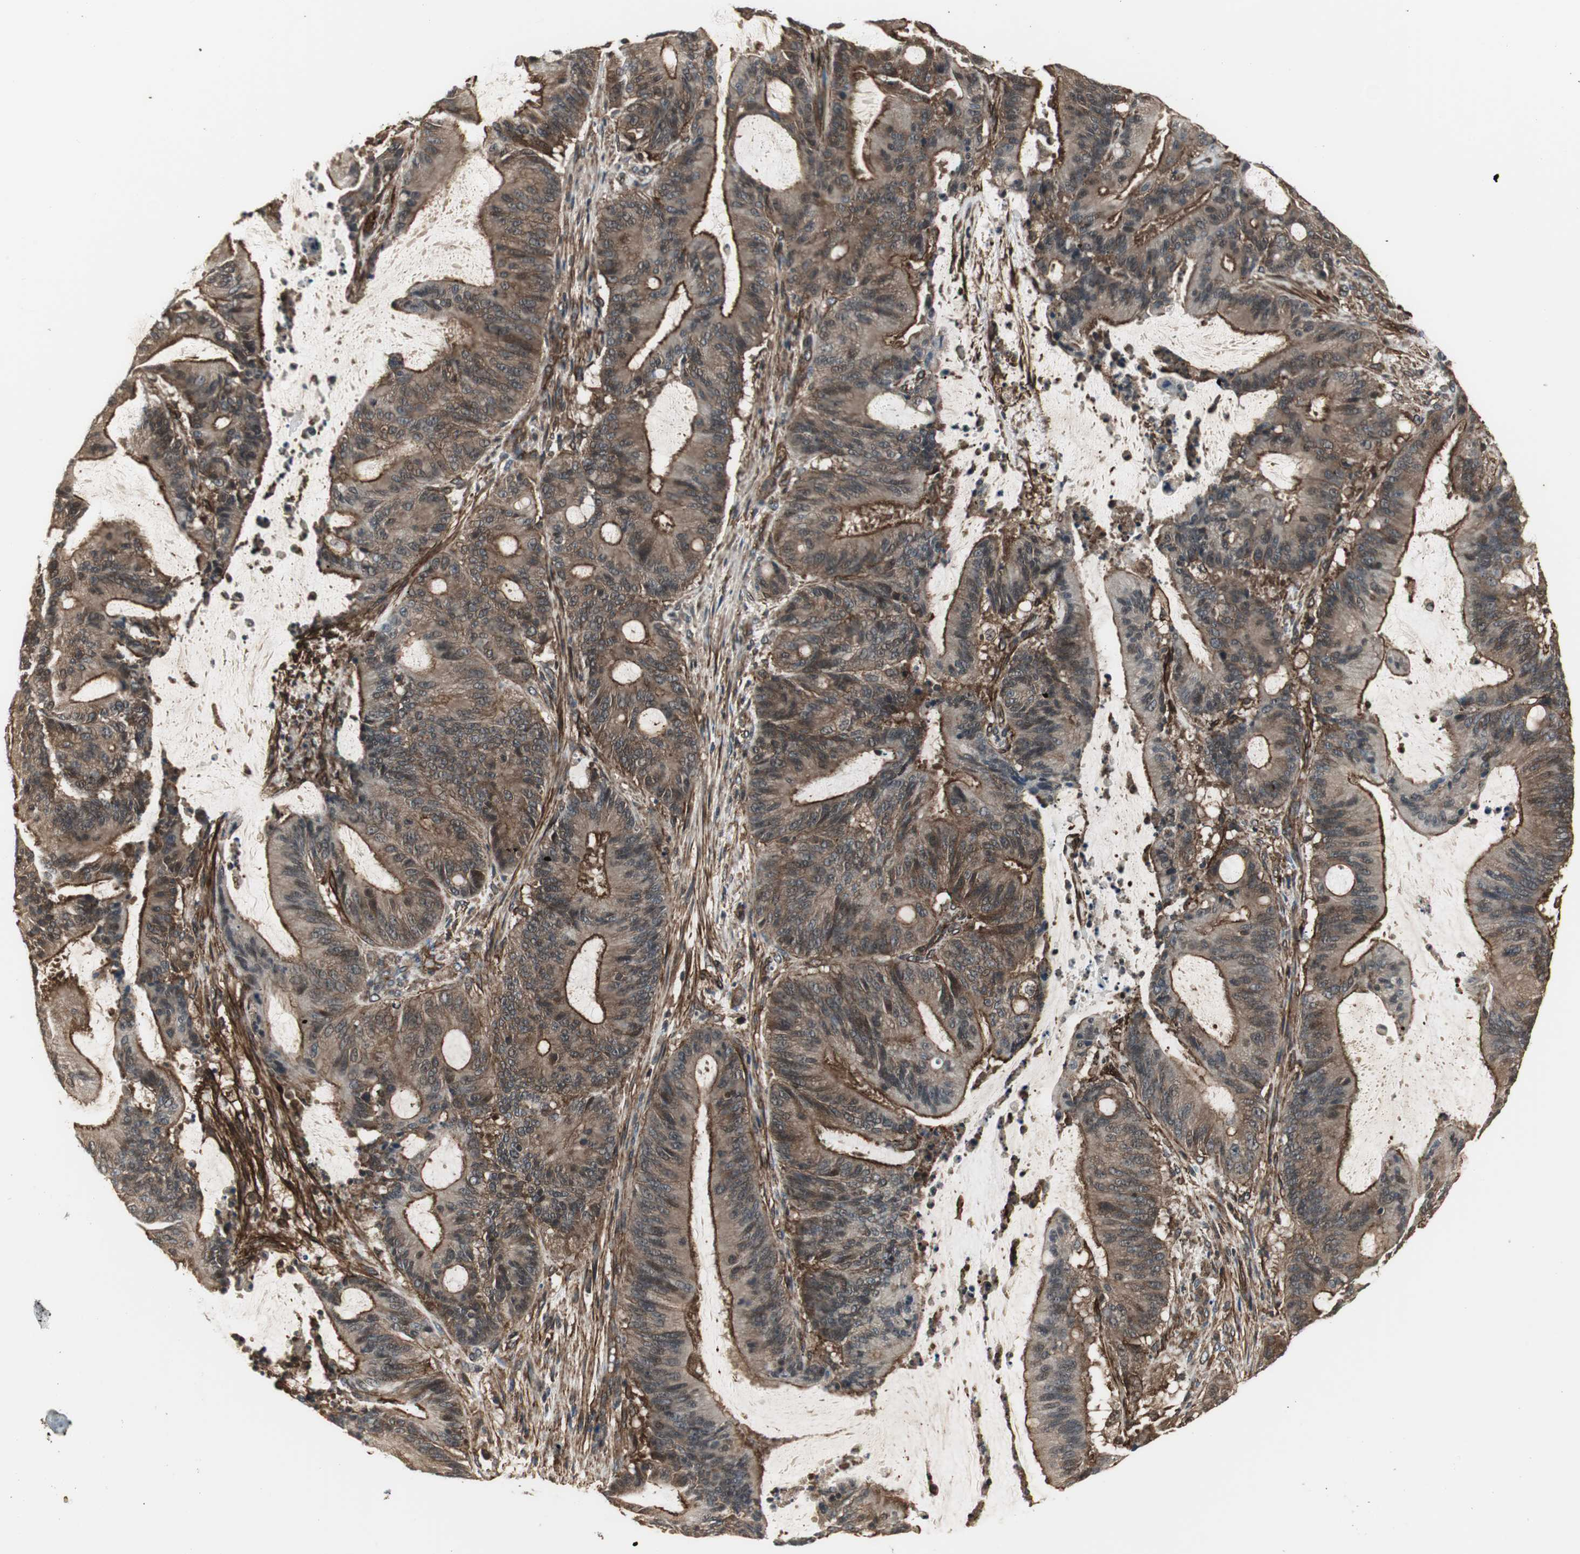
{"staining": {"intensity": "moderate", "quantity": ">75%", "location": "cytoplasmic/membranous"}, "tissue": "liver cancer", "cell_type": "Tumor cells", "image_type": "cancer", "snomed": [{"axis": "morphology", "description": "Cholangiocarcinoma"}, {"axis": "topography", "description": "Liver"}], "caption": "There is medium levels of moderate cytoplasmic/membranous staining in tumor cells of liver cholangiocarcinoma, as demonstrated by immunohistochemical staining (brown color).", "gene": "PTPN11", "patient": {"sex": "female", "age": 73}}